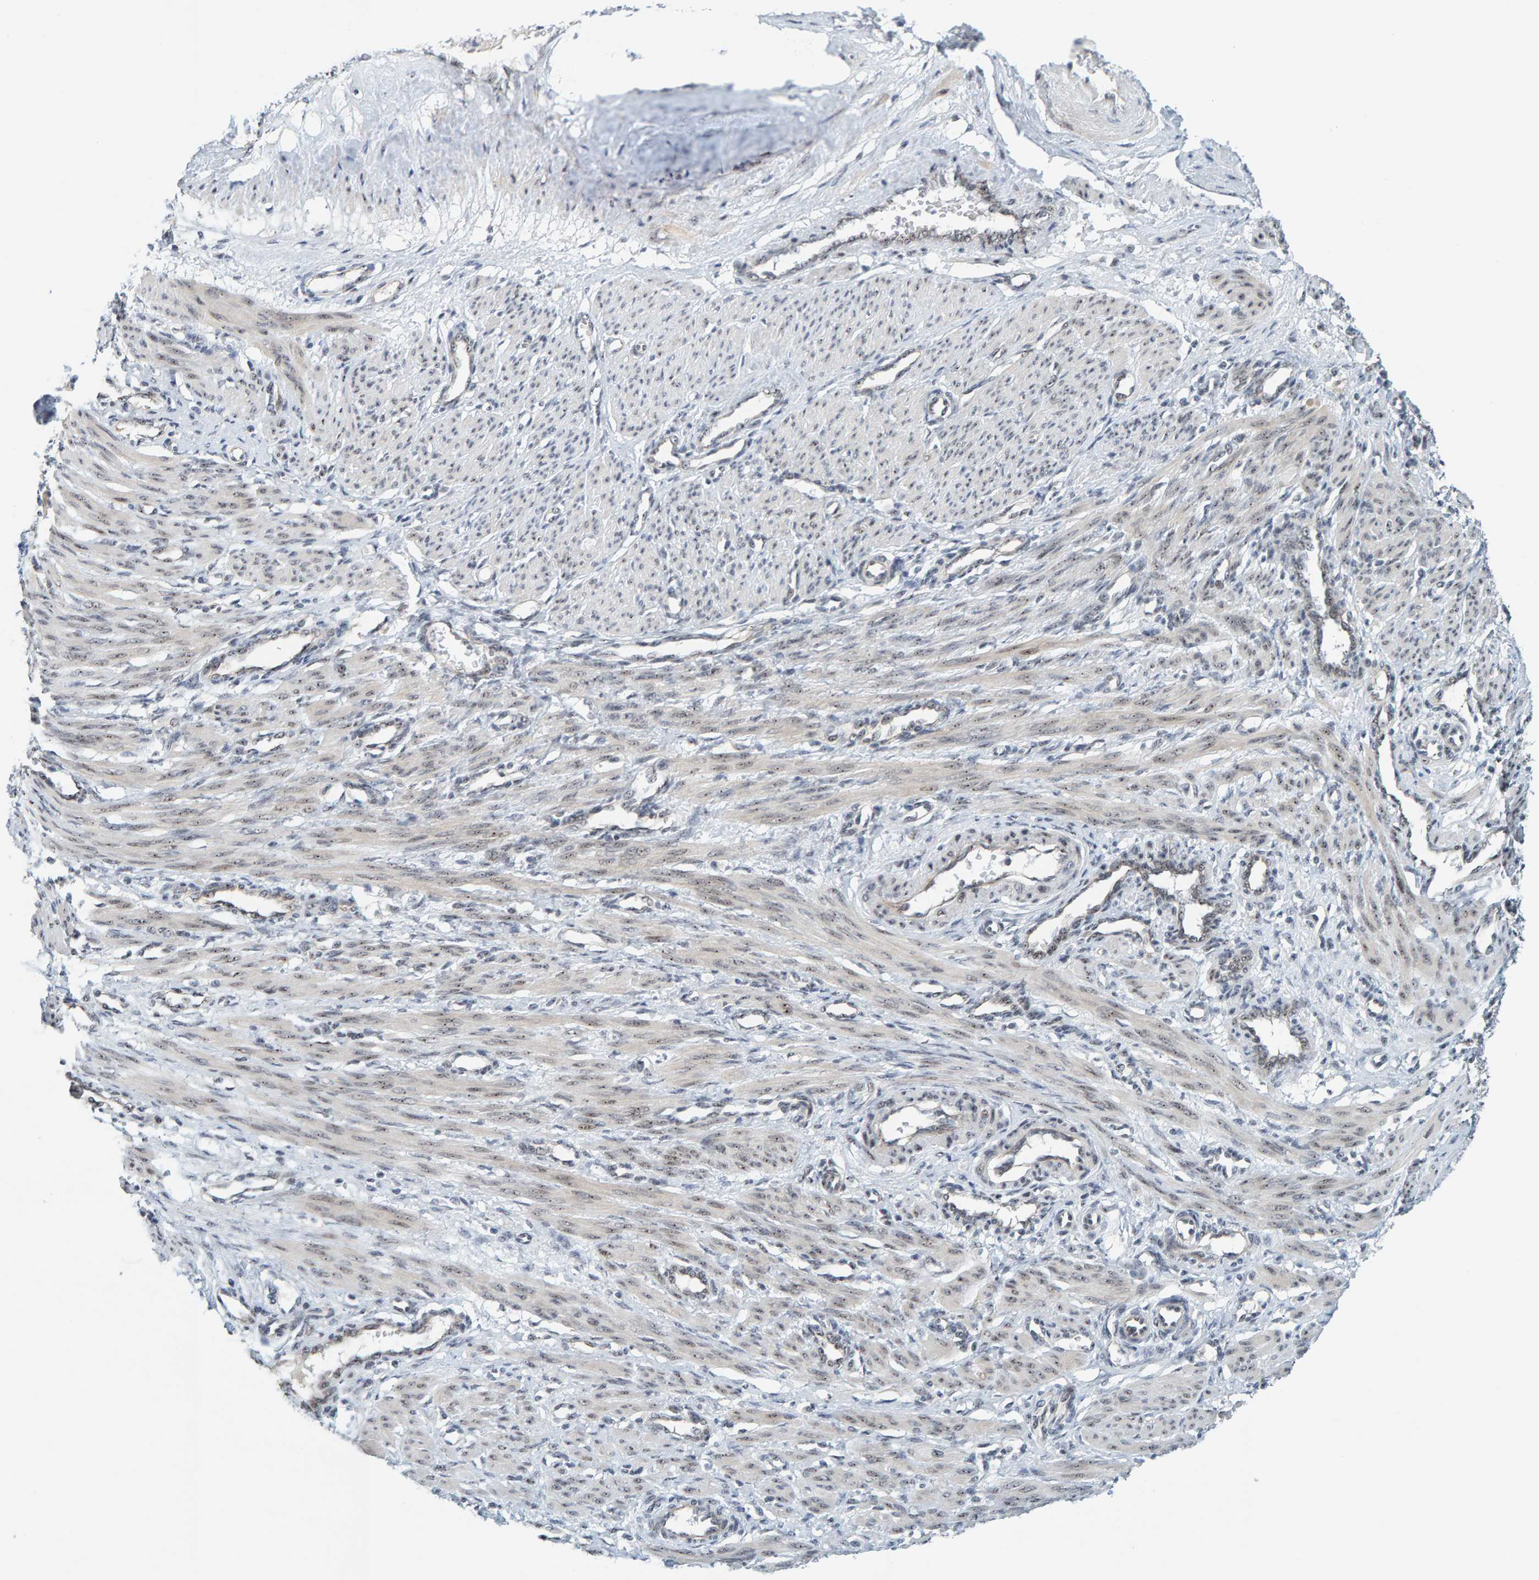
{"staining": {"intensity": "weak", "quantity": ">75%", "location": "nuclear"}, "tissue": "smooth muscle", "cell_type": "Smooth muscle cells", "image_type": "normal", "snomed": [{"axis": "morphology", "description": "Normal tissue, NOS"}, {"axis": "topography", "description": "Endometrium"}], "caption": "A low amount of weak nuclear positivity is seen in approximately >75% of smooth muscle cells in benign smooth muscle. (DAB IHC, brown staining for protein, blue staining for nuclei).", "gene": "POLR1E", "patient": {"sex": "female", "age": 33}}